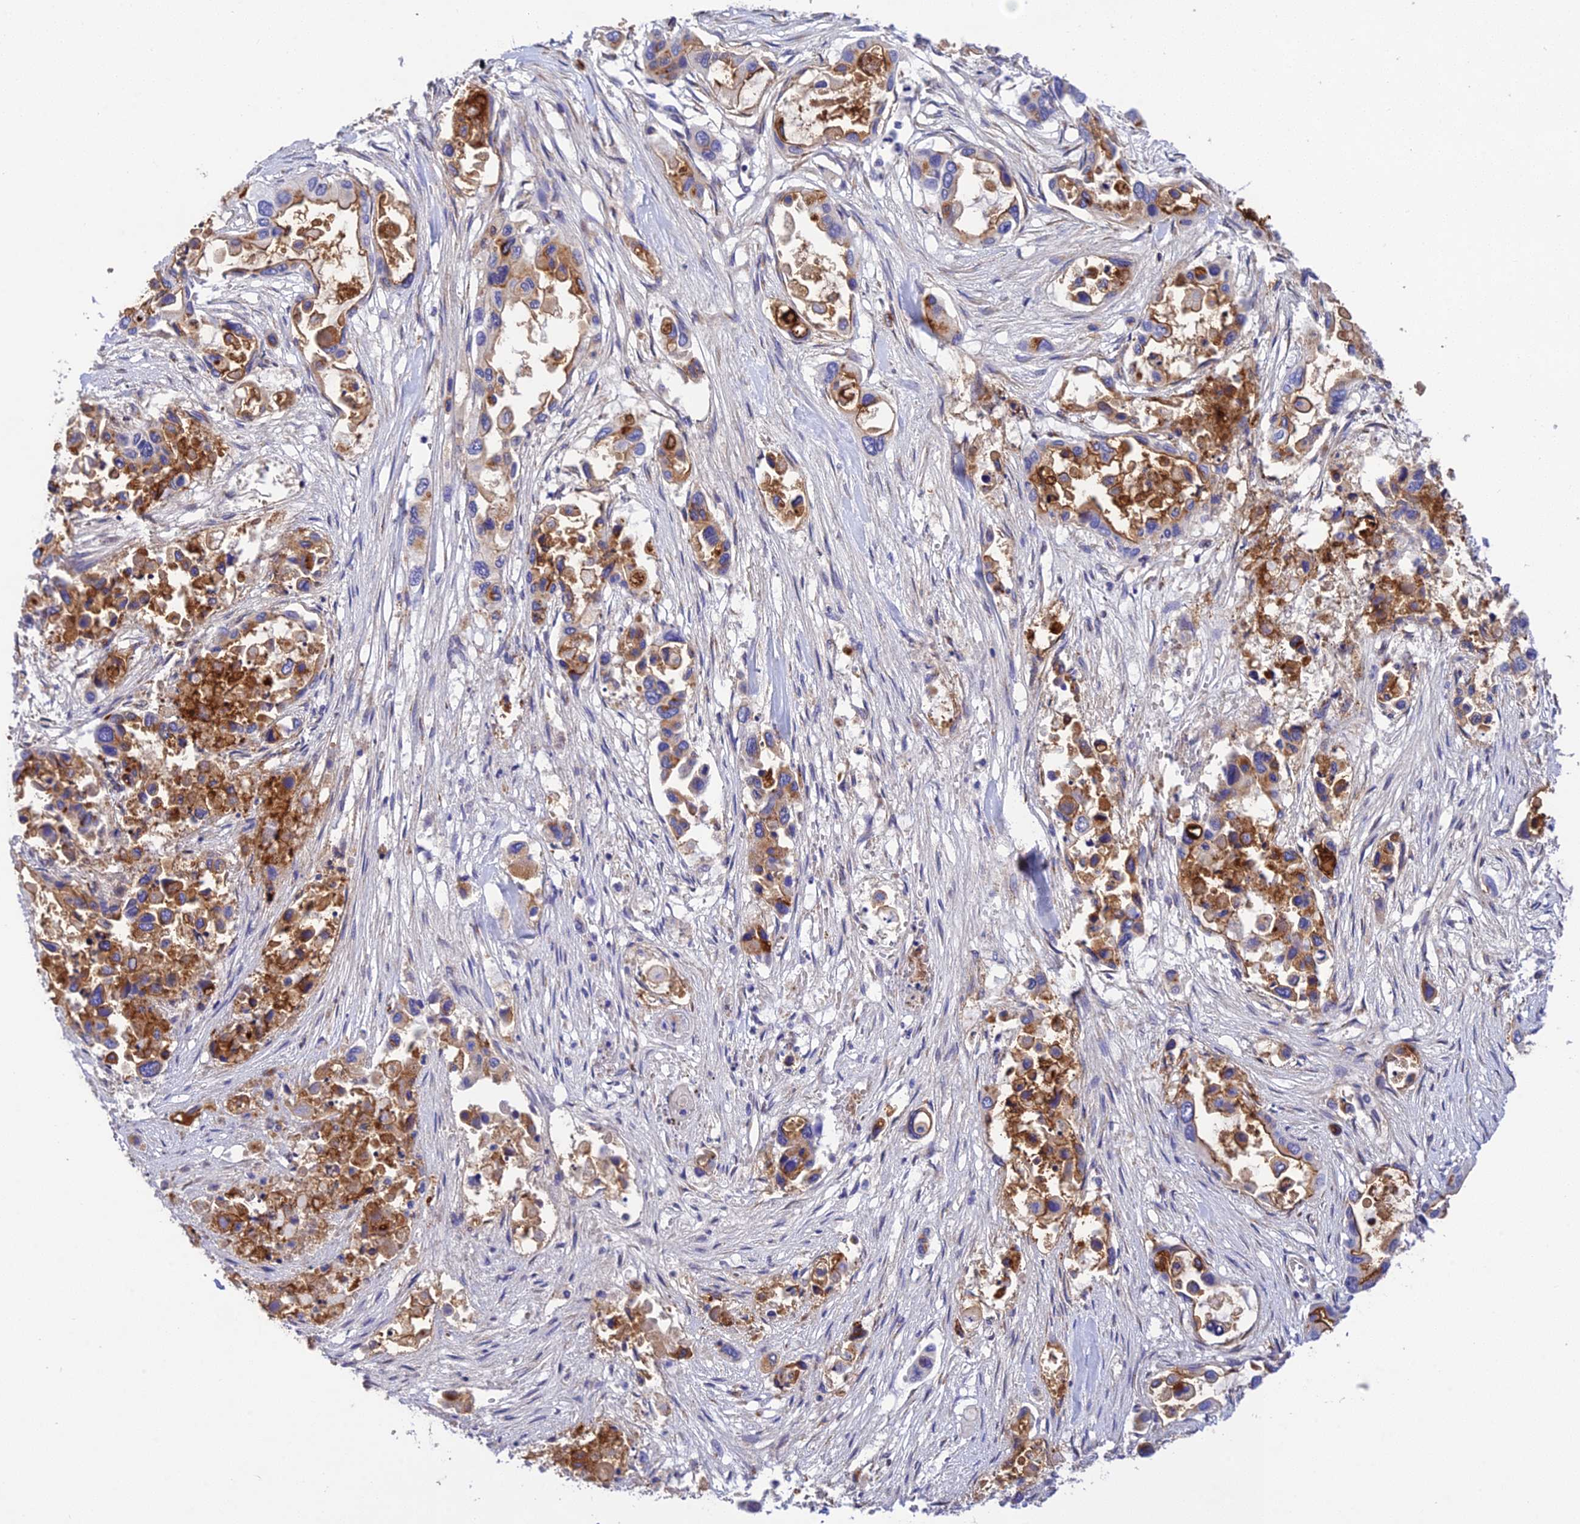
{"staining": {"intensity": "moderate", "quantity": "<25%", "location": "cytoplasmic/membranous"}, "tissue": "pancreatic cancer", "cell_type": "Tumor cells", "image_type": "cancer", "snomed": [{"axis": "morphology", "description": "Adenocarcinoma, NOS"}, {"axis": "topography", "description": "Pancreas"}], "caption": "Immunohistochemistry (IHC) (DAB) staining of human pancreatic cancer exhibits moderate cytoplasmic/membranous protein positivity in about <25% of tumor cells.", "gene": "SNX17", "patient": {"sex": "male", "age": 92}}